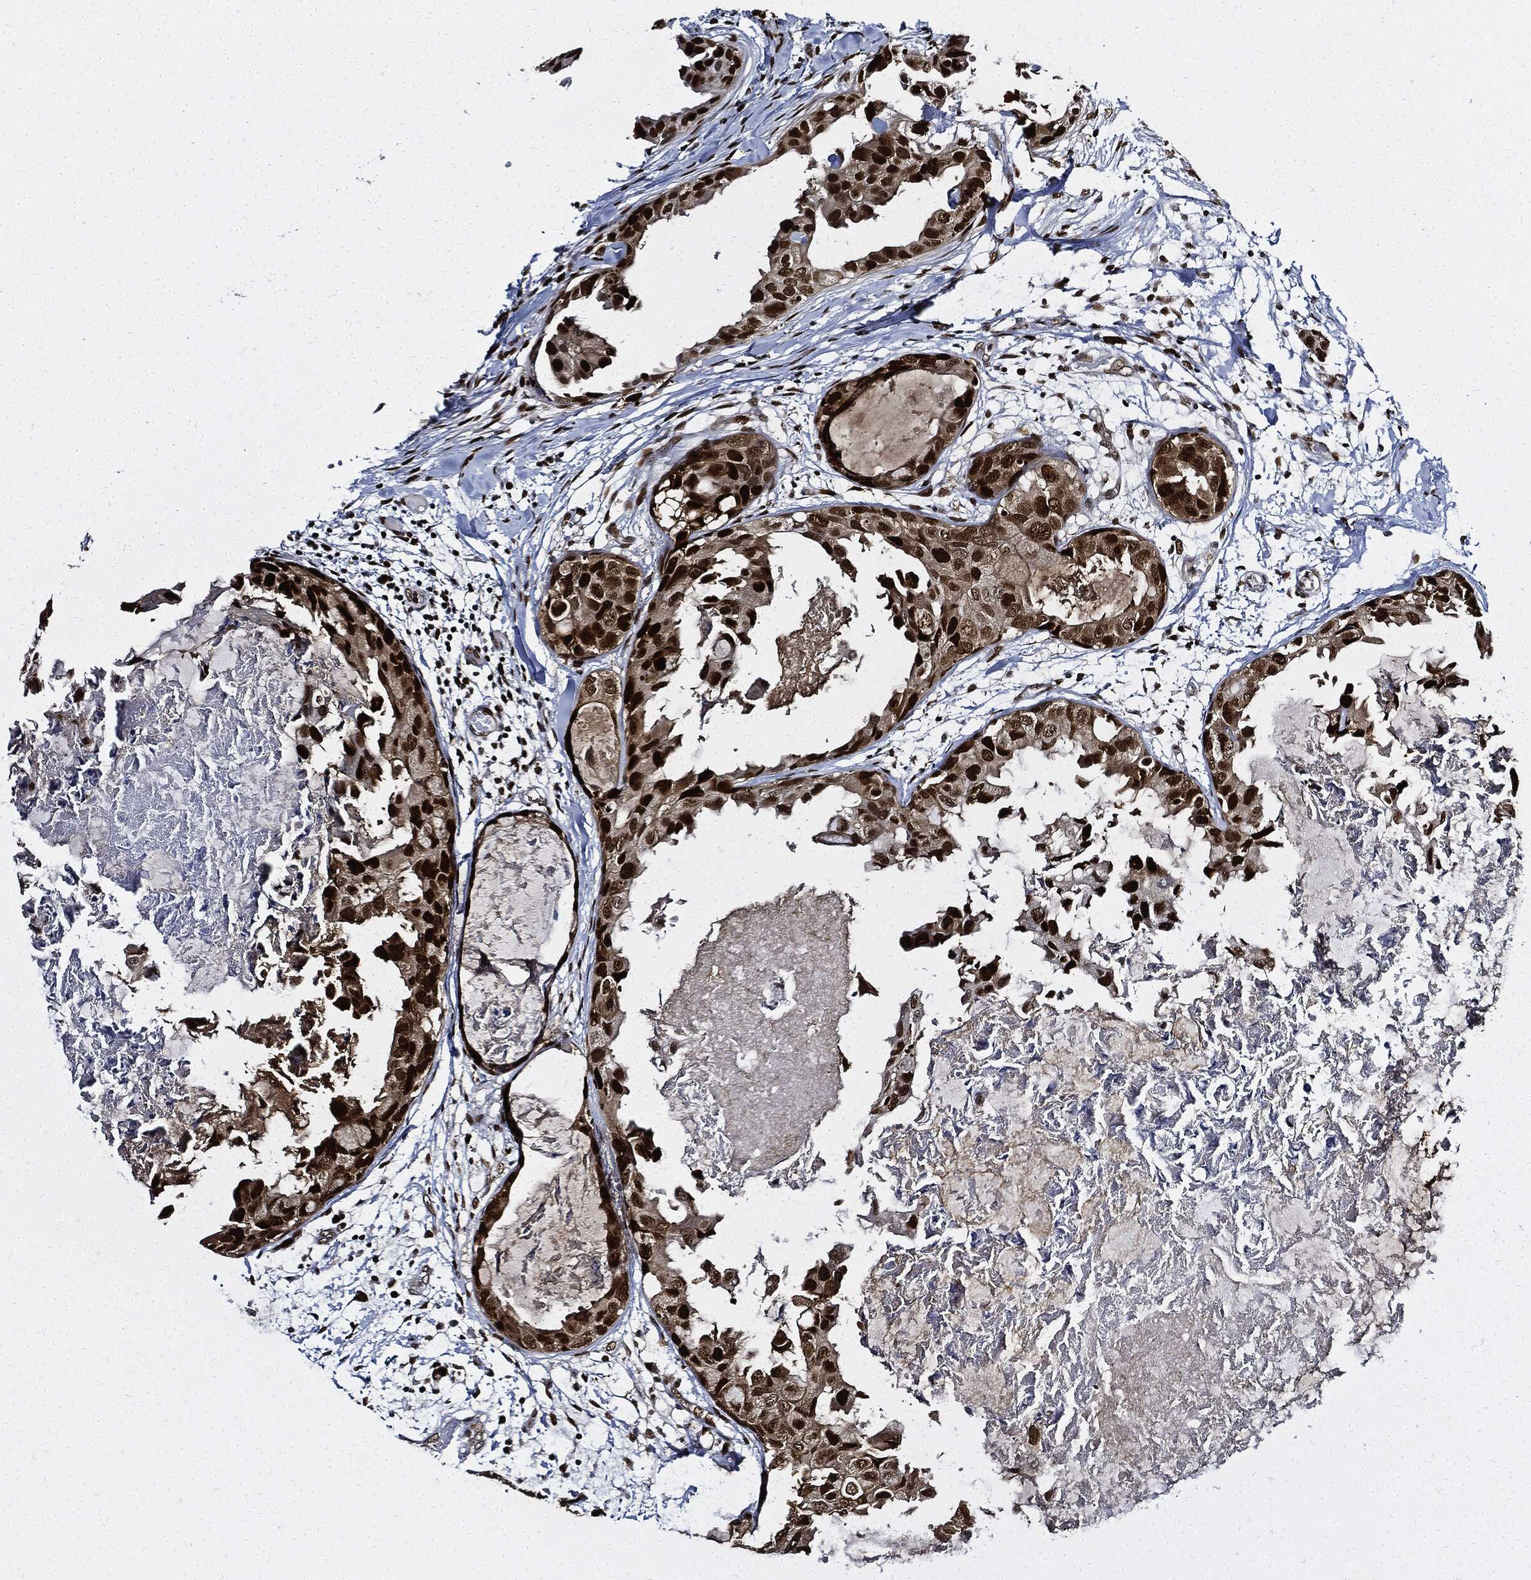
{"staining": {"intensity": "strong", "quantity": ">75%", "location": "nuclear"}, "tissue": "breast cancer", "cell_type": "Tumor cells", "image_type": "cancer", "snomed": [{"axis": "morphology", "description": "Normal tissue, NOS"}, {"axis": "morphology", "description": "Duct carcinoma"}, {"axis": "topography", "description": "Breast"}], "caption": "Immunohistochemistry micrograph of neoplastic tissue: human intraductal carcinoma (breast) stained using immunohistochemistry shows high levels of strong protein expression localized specifically in the nuclear of tumor cells, appearing as a nuclear brown color.", "gene": "PCNA", "patient": {"sex": "female", "age": 40}}